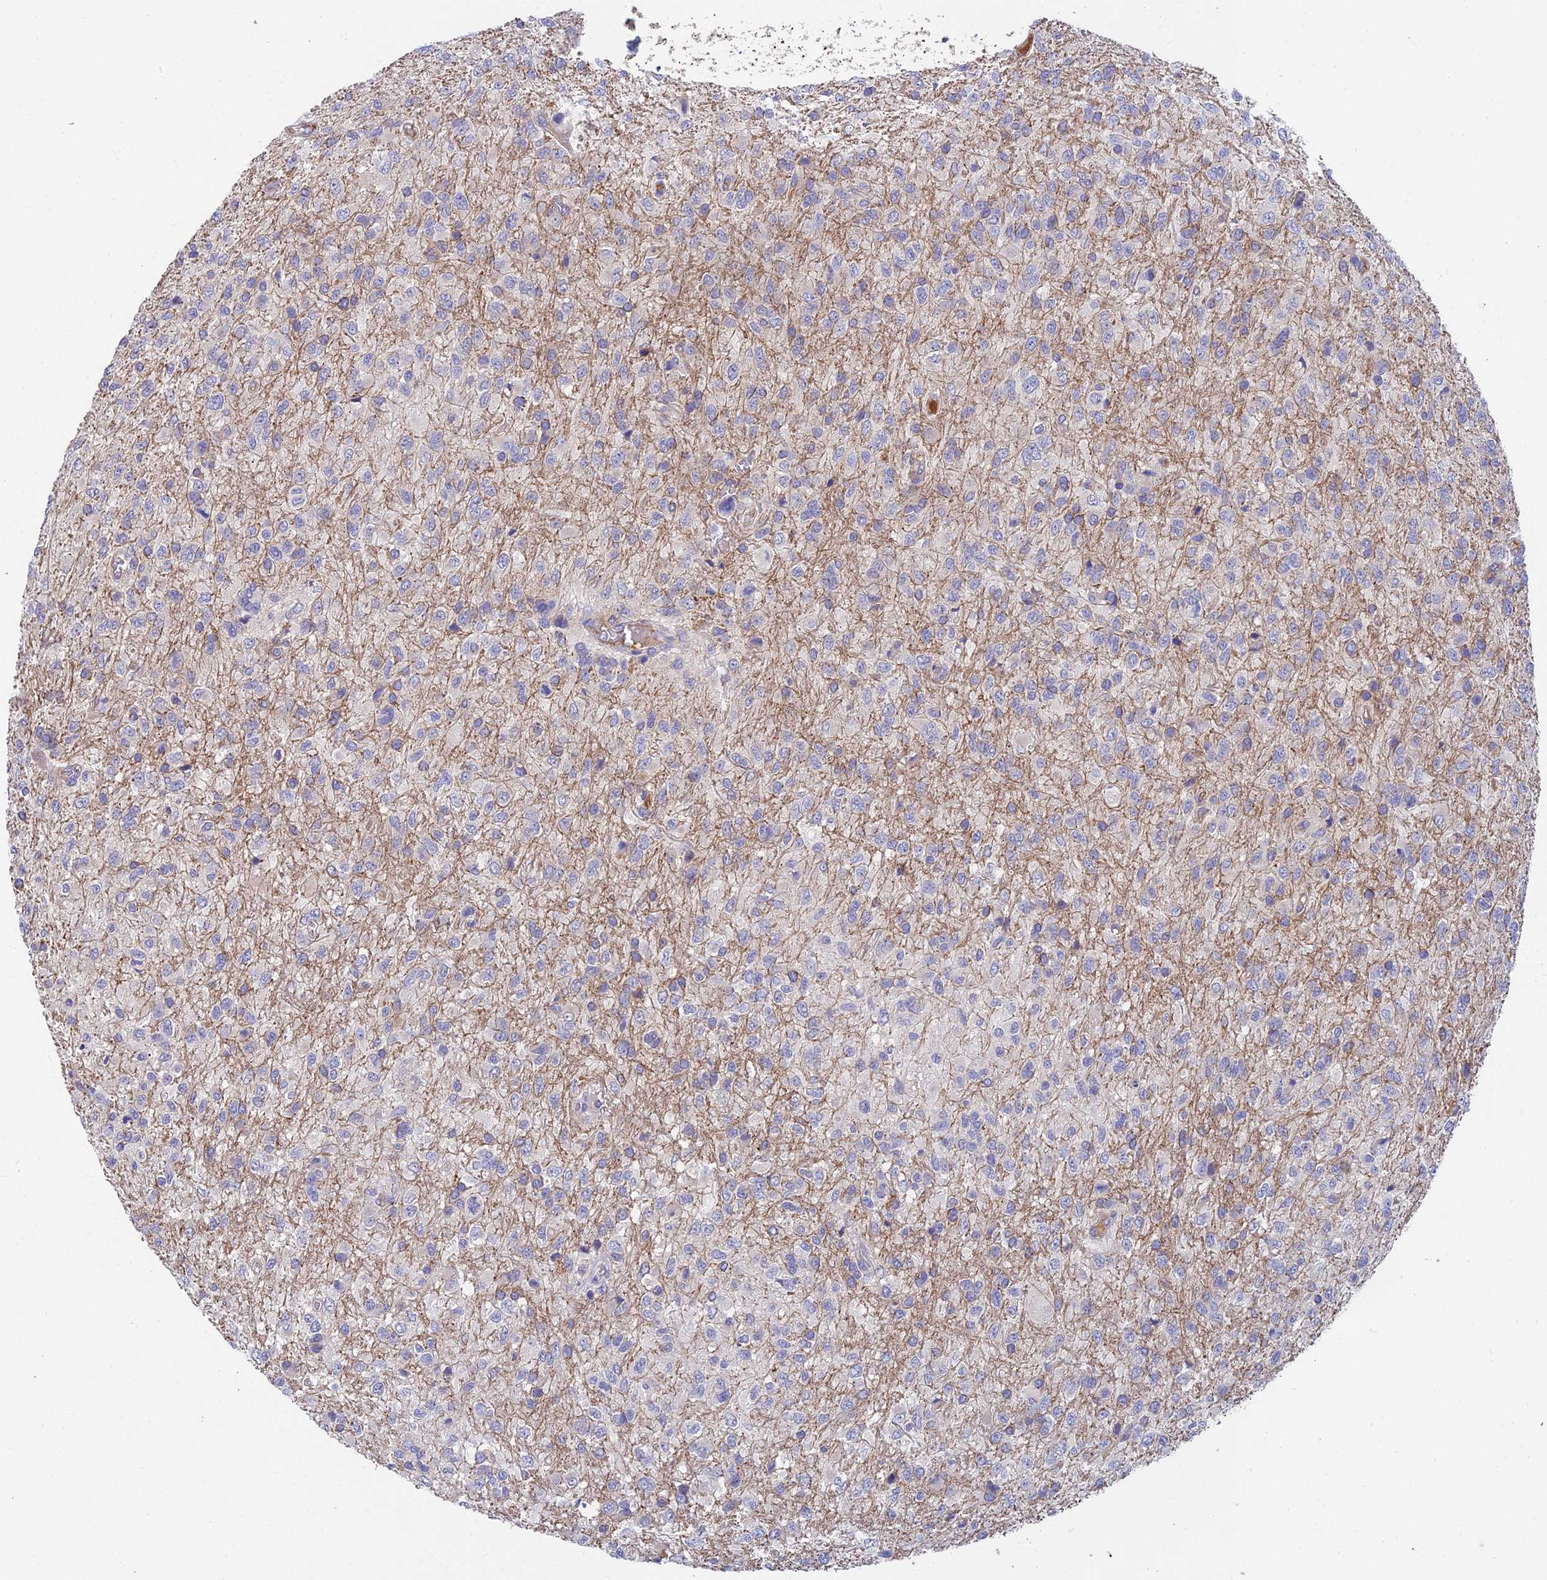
{"staining": {"intensity": "negative", "quantity": "none", "location": "none"}, "tissue": "glioma", "cell_type": "Tumor cells", "image_type": "cancer", "snomed": [{"axis": "morphology", "description": "Glioma, malignant, High grade"}, {"axis": "topography", "description": "Brain"}], "caption": "Malignant glioma (high-grade) was stained to show a protein in brown. There is no significant positivity in tumor cells.", "gene": "ADAMTS13", "patient": {"sex": "female", "age": 74}}